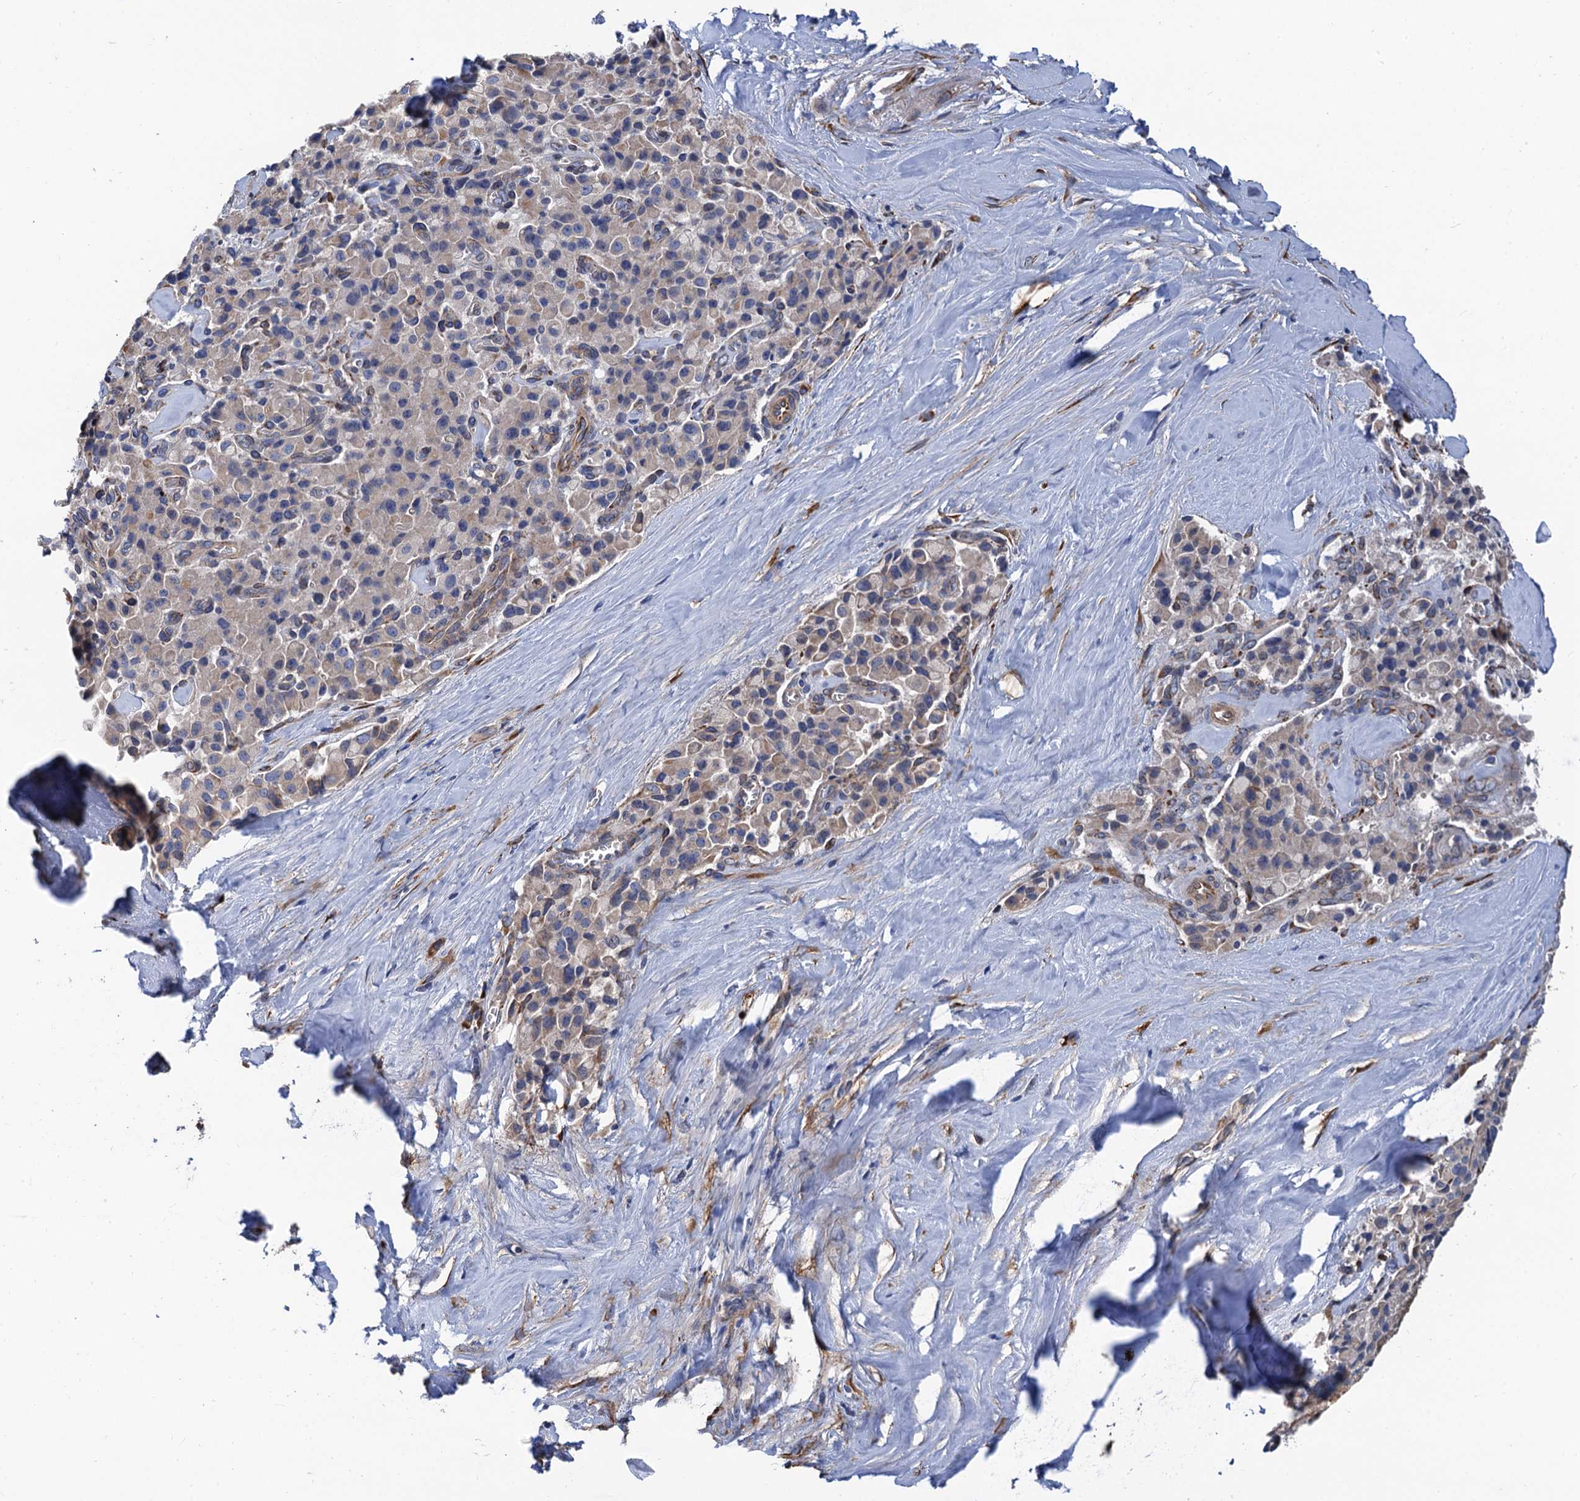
{"staining": {"intensity": "weak", "quantity": "<25%", "location": "cytoplasmic/membranous"}, "tissue": "pancreatic cancer", "cell_type": "Tumor cells", "image_type": "cancer", "snomed": [{"axis": "morphology", "description": "Adenocarcinoma, NOS"}, {"axis": "topography", "description": "Pancreas"}], "caption": "DAB (3,3'-diaminobenzidine) immunohistochemical staining of human pancreatic cancer shows no significant expression in tumor cells.", "gene": "CNNM1", "patient": {"sex": "male", "age": 65}}